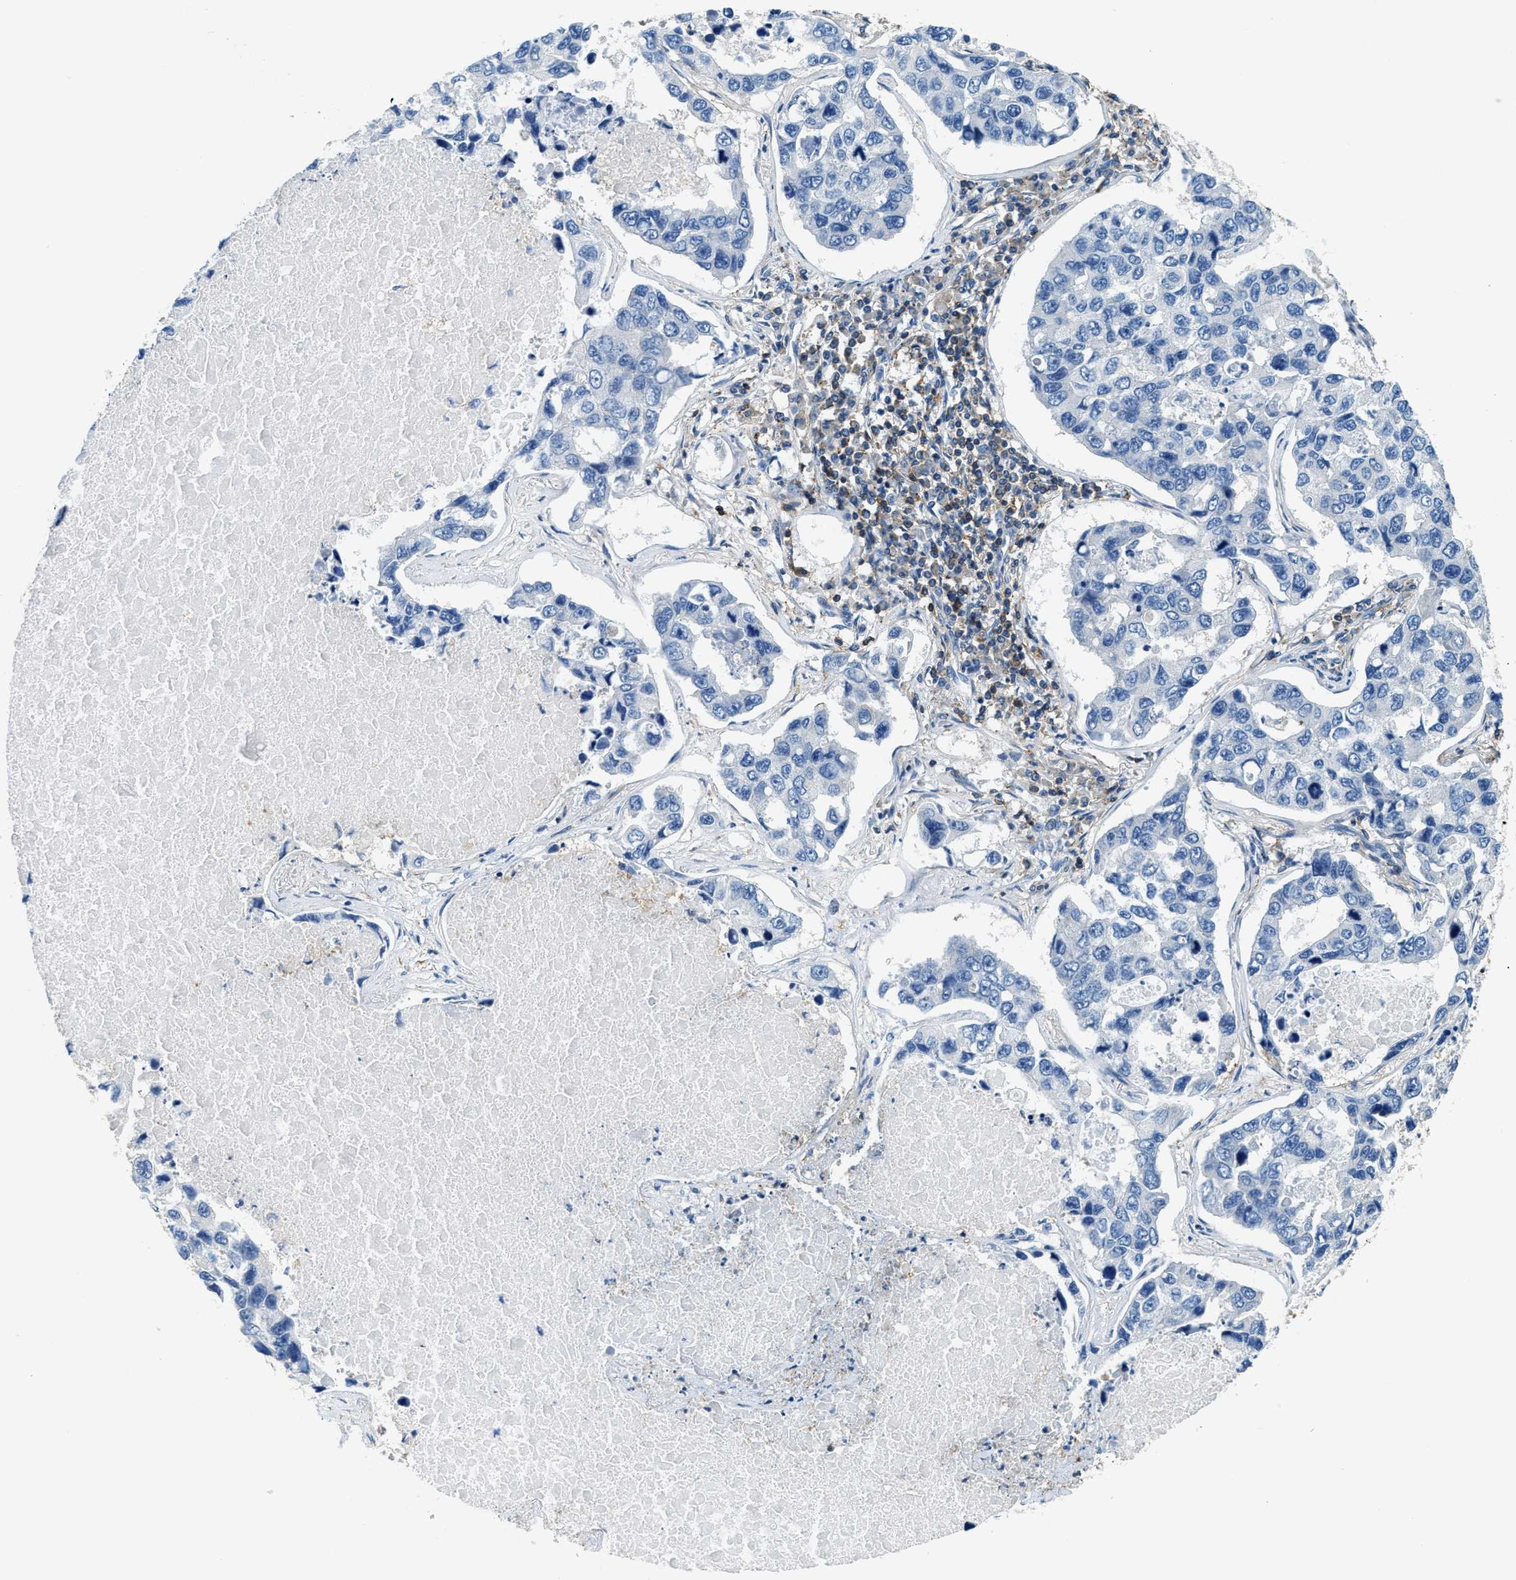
{"staining": {"intensity": "negative", "quantity": "none", "location": "none"}, "tissue": "lung cancer", "cell_type": "Tumor cells", "image_type": "cancer", "snomed": [{"axis": "morphology", "description": "Adenocarcinoma, NOS"}, {"axis": "topography", "description": "Lung"}], "caption": "Protein analysis of lung cancer (adenocarcinoma) exhibits no significant expression in tumor cells.", "gene": "MYO1G", "patient": {"sex": "male", "age": 64}}